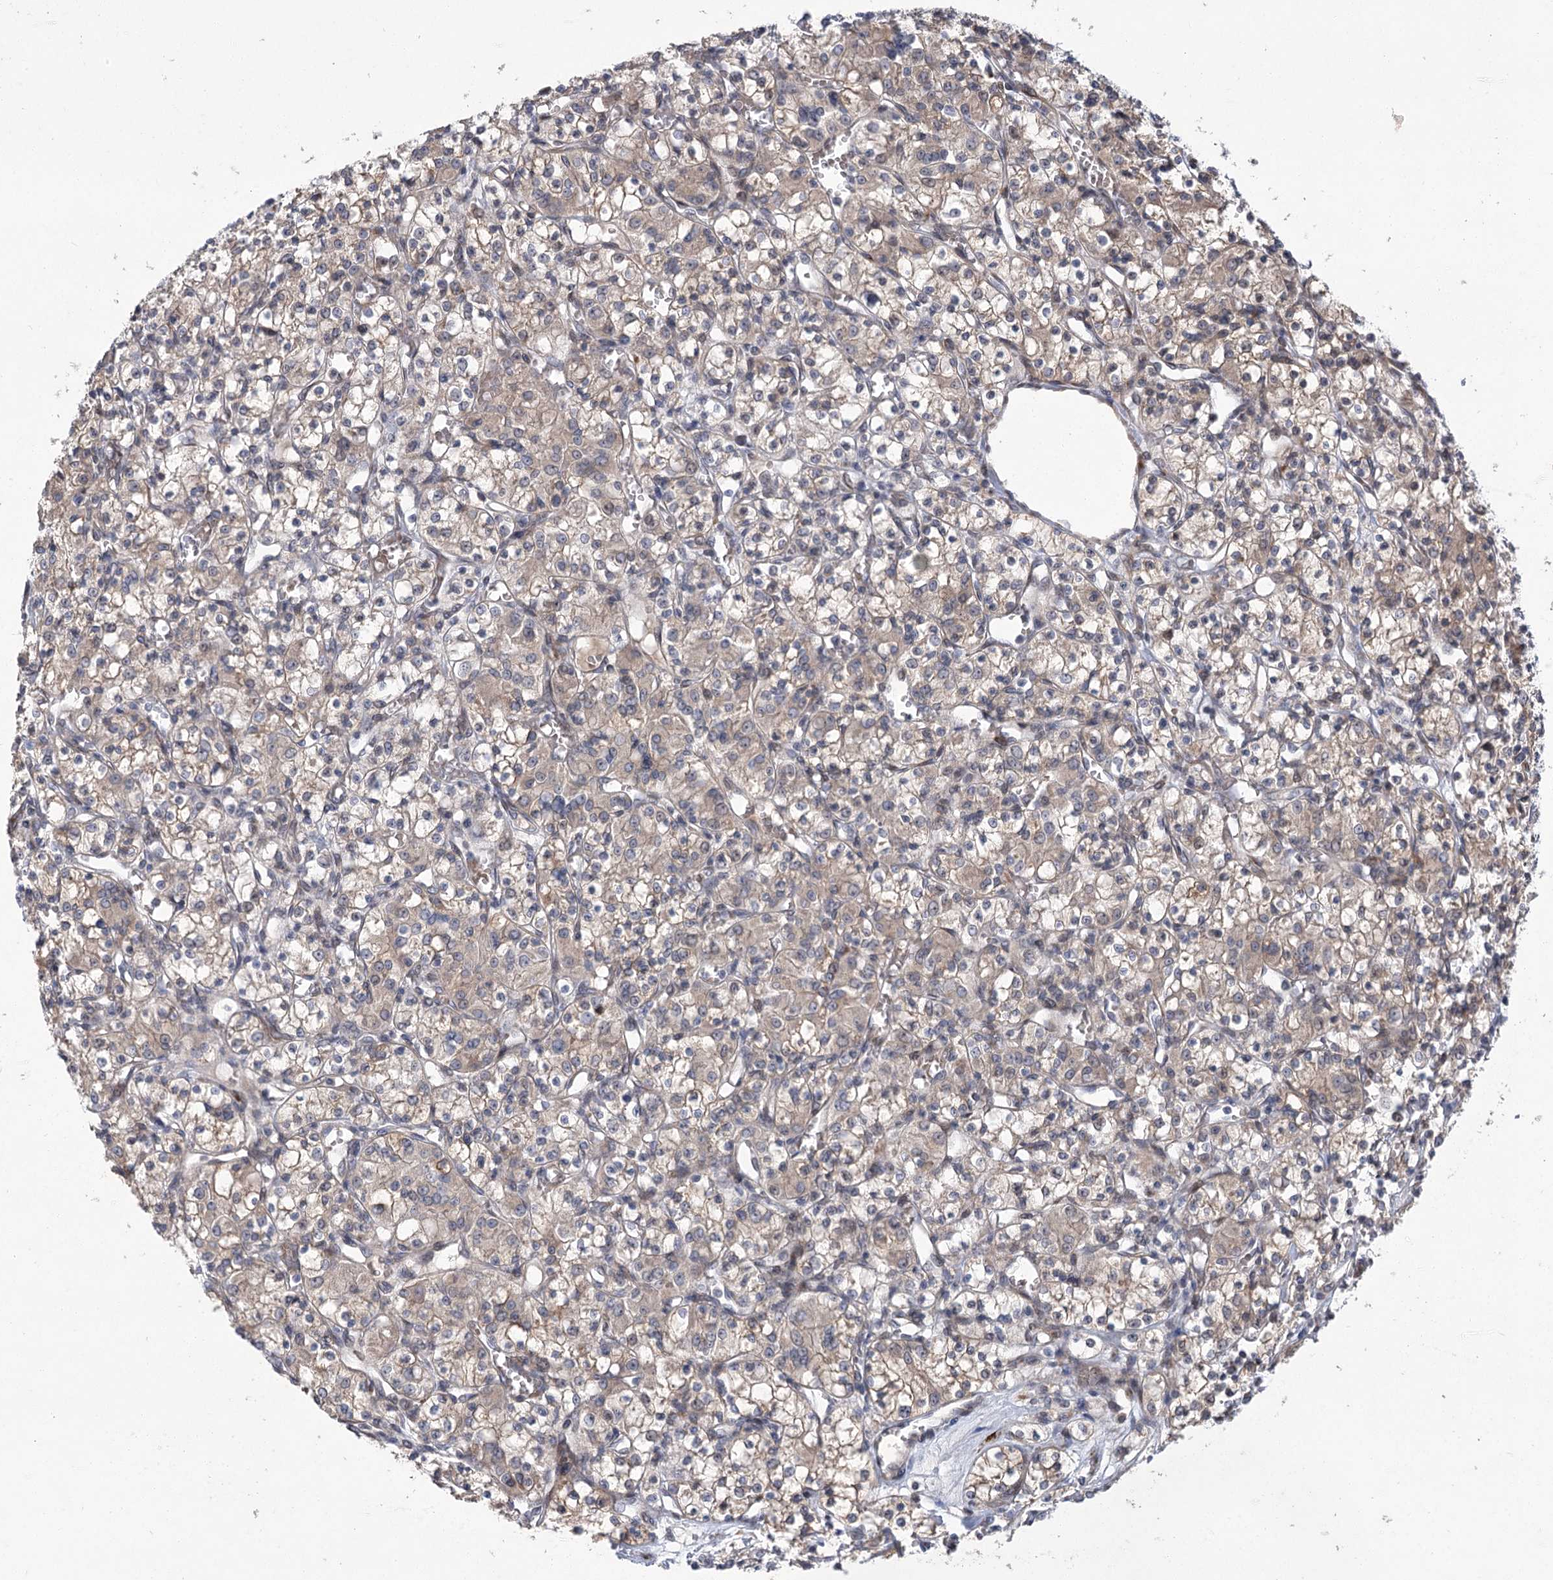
{"staining": {"intensity": "negative", "quantity": "none", "location": "none"}, "tissue": "renal cancer", "cell_type": "Tumor cells", "image_type": "cancer", "snomed": [{"axis": "morphology", "description": "Adenocarcinoma, NOS"}, {"axis": "topography", "description": "Kidney"}], "caption": "Tumor cells are negative for protein expression in human renal cancer (adenocarcinoma). (Stains: DAB (3,3'-diaminobenzidine) immunohistochemistry with hematoxylin counter stain, Microscopy: brightfield microscopy at high magnification).", "gene": "GCNT4", "patient": {"sex": "female", "age": 59}}